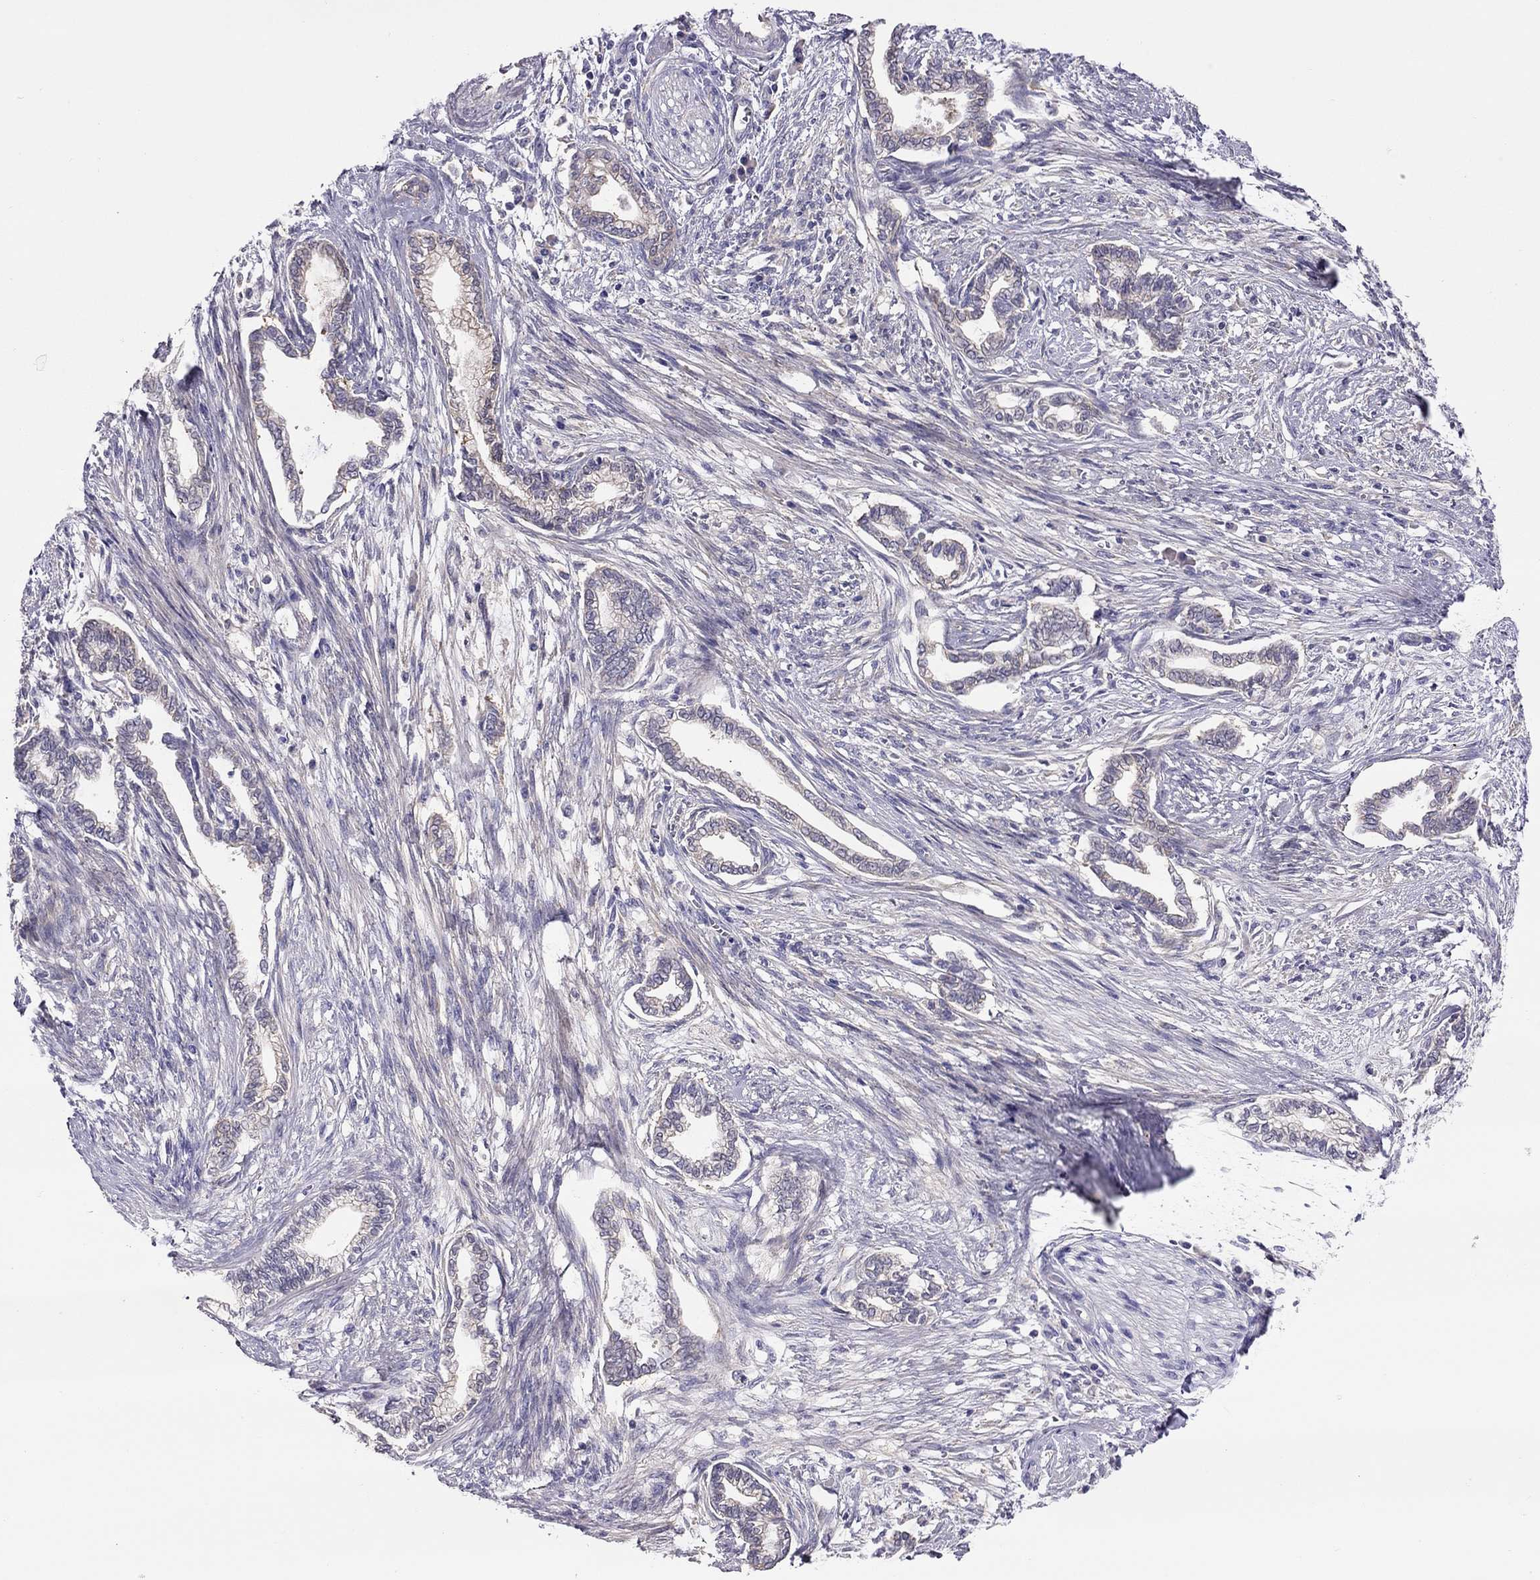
{"staining": {"intensity": "weak", "quantity": "25%-75%", "location": "cytoplasmic/membranous"}, "tissue": "cervical cancer", "cell_type": "Tumor cells", "image_type": "cancer", "snomed": [{"axis": "morphology", "description": "Adenocarcinoma, NOS"}, {"axis": "topography", "description": "Cervix"}], "caption": "Cervical adenocarcinoma stained with a protein marker demonstrates weak staining in tumor cells.", "gene": "ALOX15B", "patient": {"sex": "female", "age": 62}}